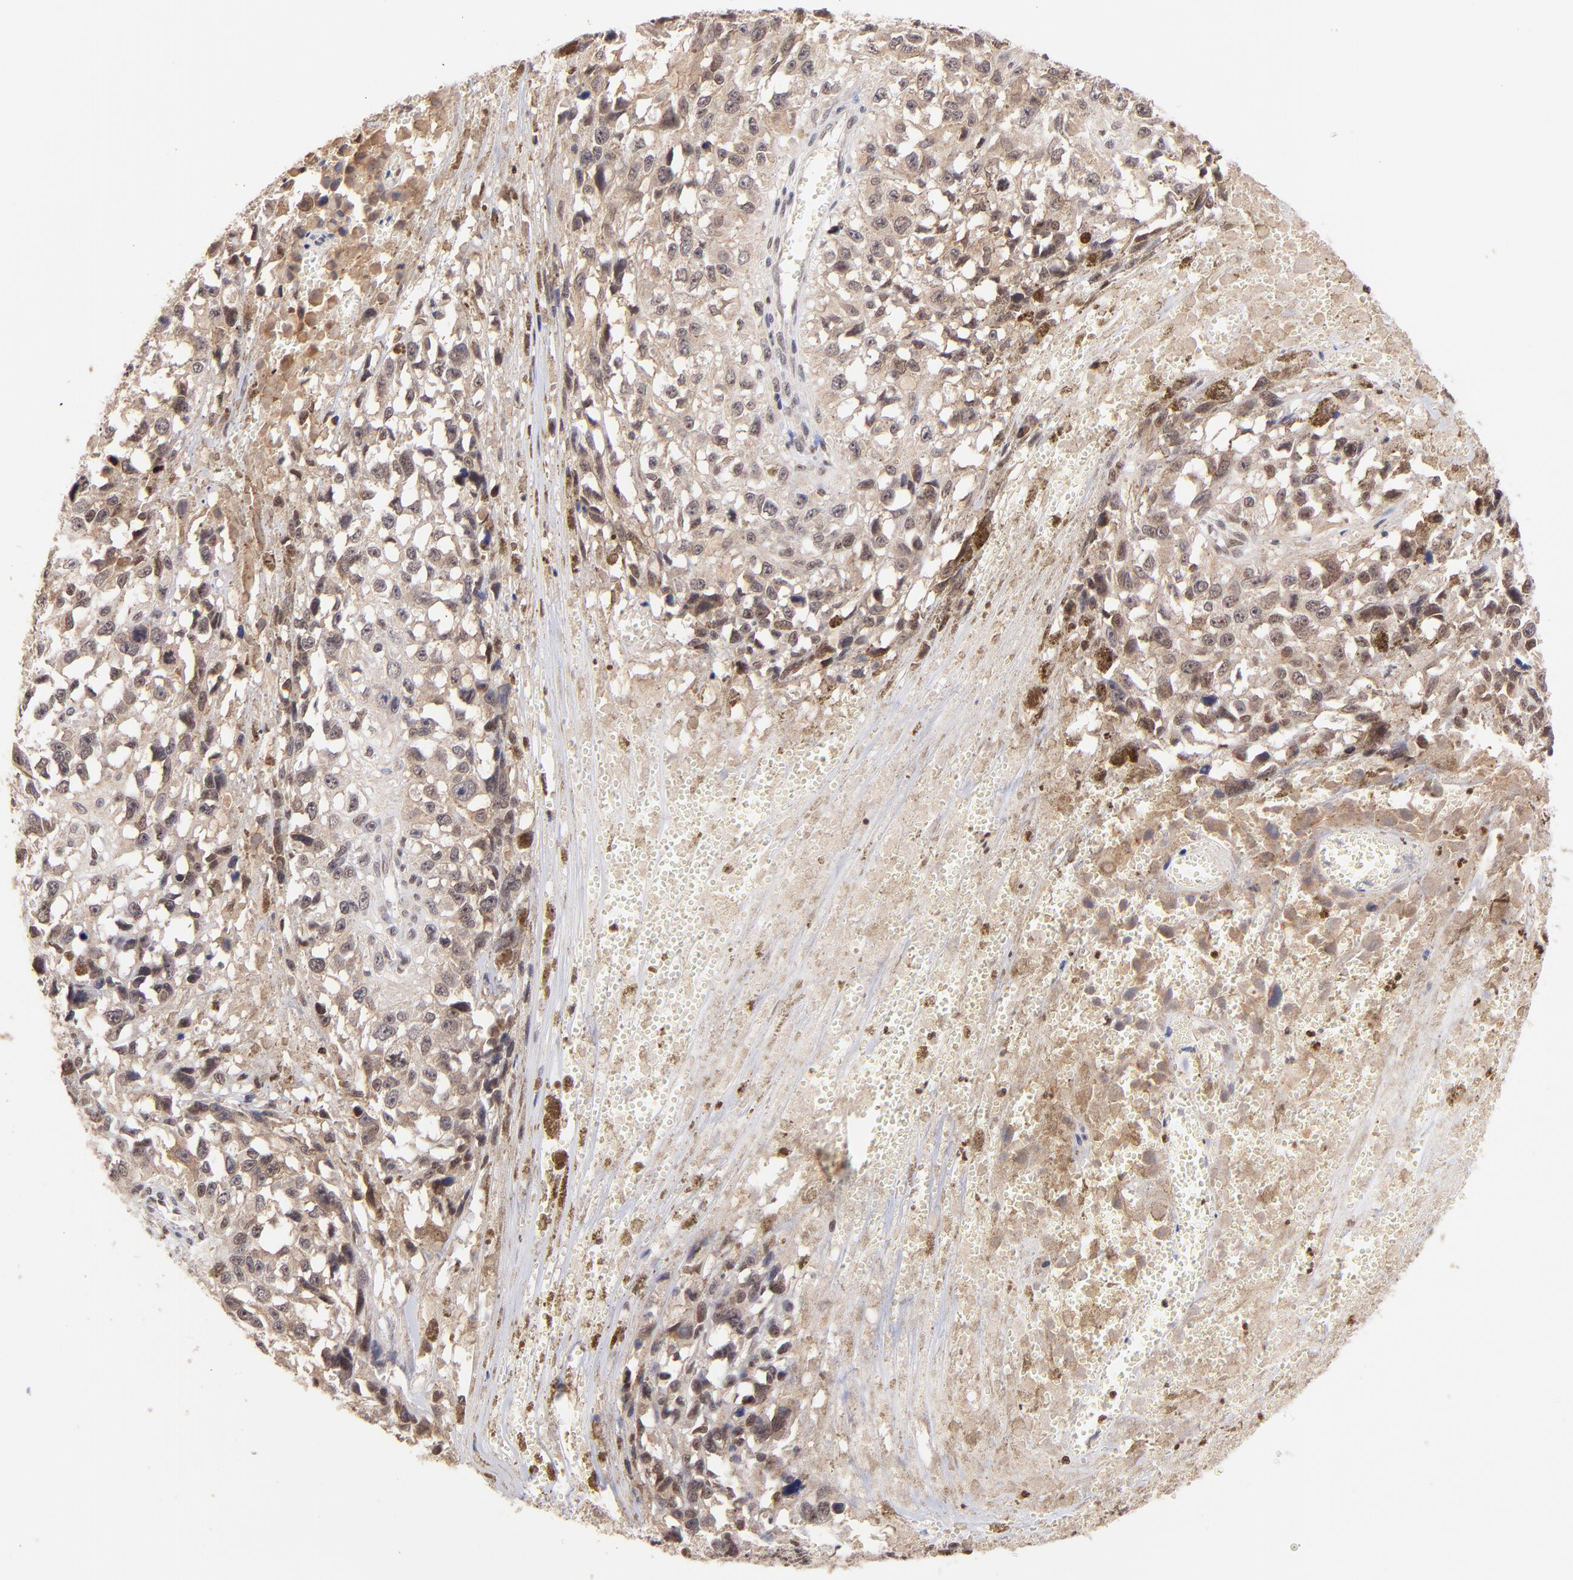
{"staining": {"intensity": "moderate", "quantity": ">75%", "location": "cytoplasmic/membranous,nuclear"}, "tissue": "melanoma", "cell_type": "Tumor cells", "image_type": "cancer", "snomed": [{"axis": "morphology", "description": "Malignant melanoma, Metastatic site"}, {"axis": "topography", "description": "Lymph node"}], "caption": "Malignant melanoma (metastatic site) stained with immunohistochemistry exhibits moderate cytoplasmic/membranous and nuclear positivity in approximately >75% of tumor cells.", "gene": "WDR25", "patient": {"sex": "male", "age": 59}}